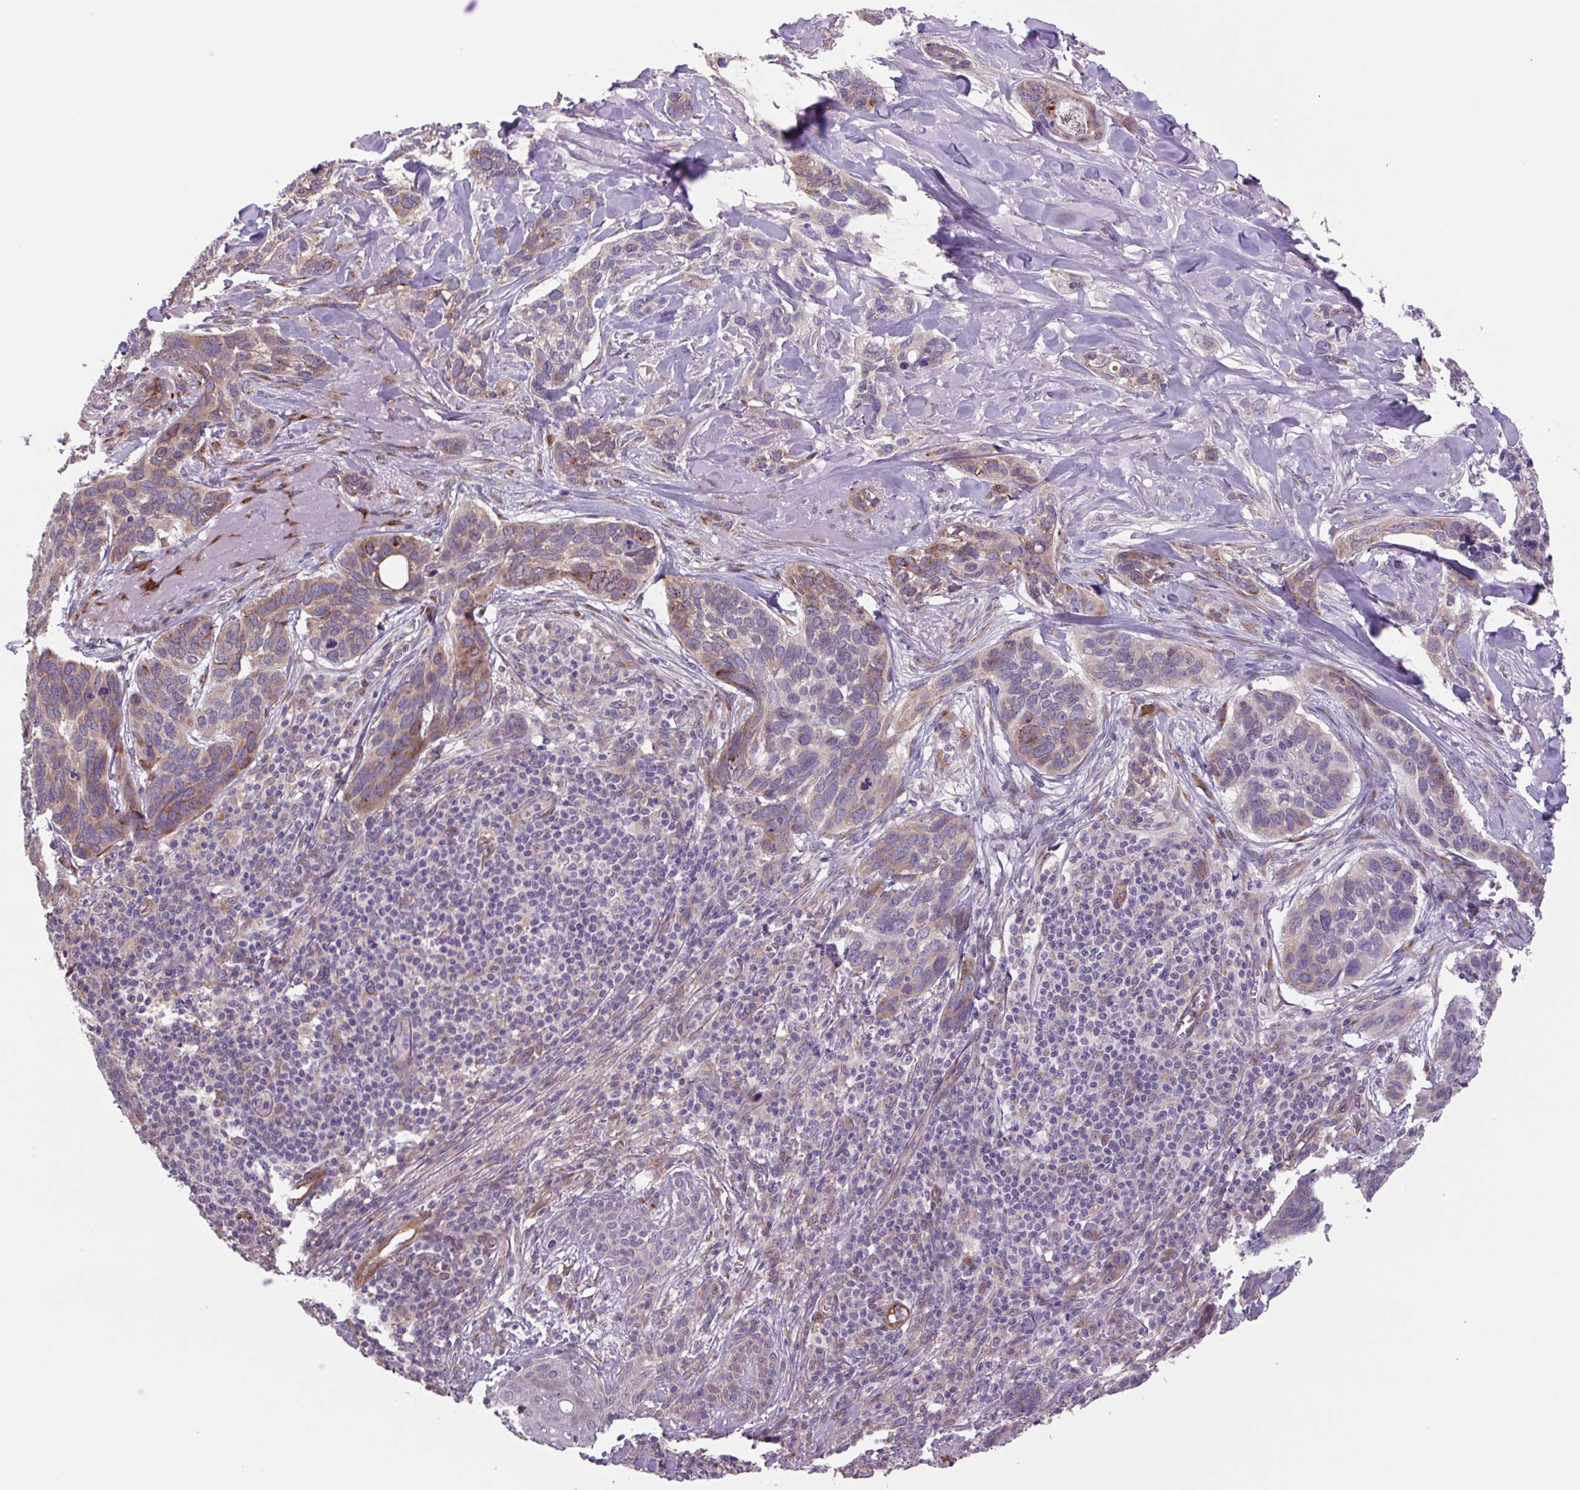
{"staining": {"intensity": "moderate", "quantity": "25%-75%", "location": "cytoplasmic/membranous"}, "tissue": "skin cancer", "cell_type": "Tumor cells", "image_type": "cancer", "snomed": [{"axis": "morphology", "description": "Basal cell carcinoma"}, {"axis": "topography", "description": "Skin"}], "caption": "An immunohistochemistry (IHC) micrograph of neoplastic tissue is shown. Protein staining in brown labels moderate cytoplasmic/membranous positivity in basal cell carcinoma (skin) within tumor cells. Using DAB (3,3'-diaminobenzidine) (brown) and hematoxylin (blue) stains, captured at high magnification using brightfield microscopy.", "gene": "PLA2G4A", "patient": {"sex": "male", "age": 86}}